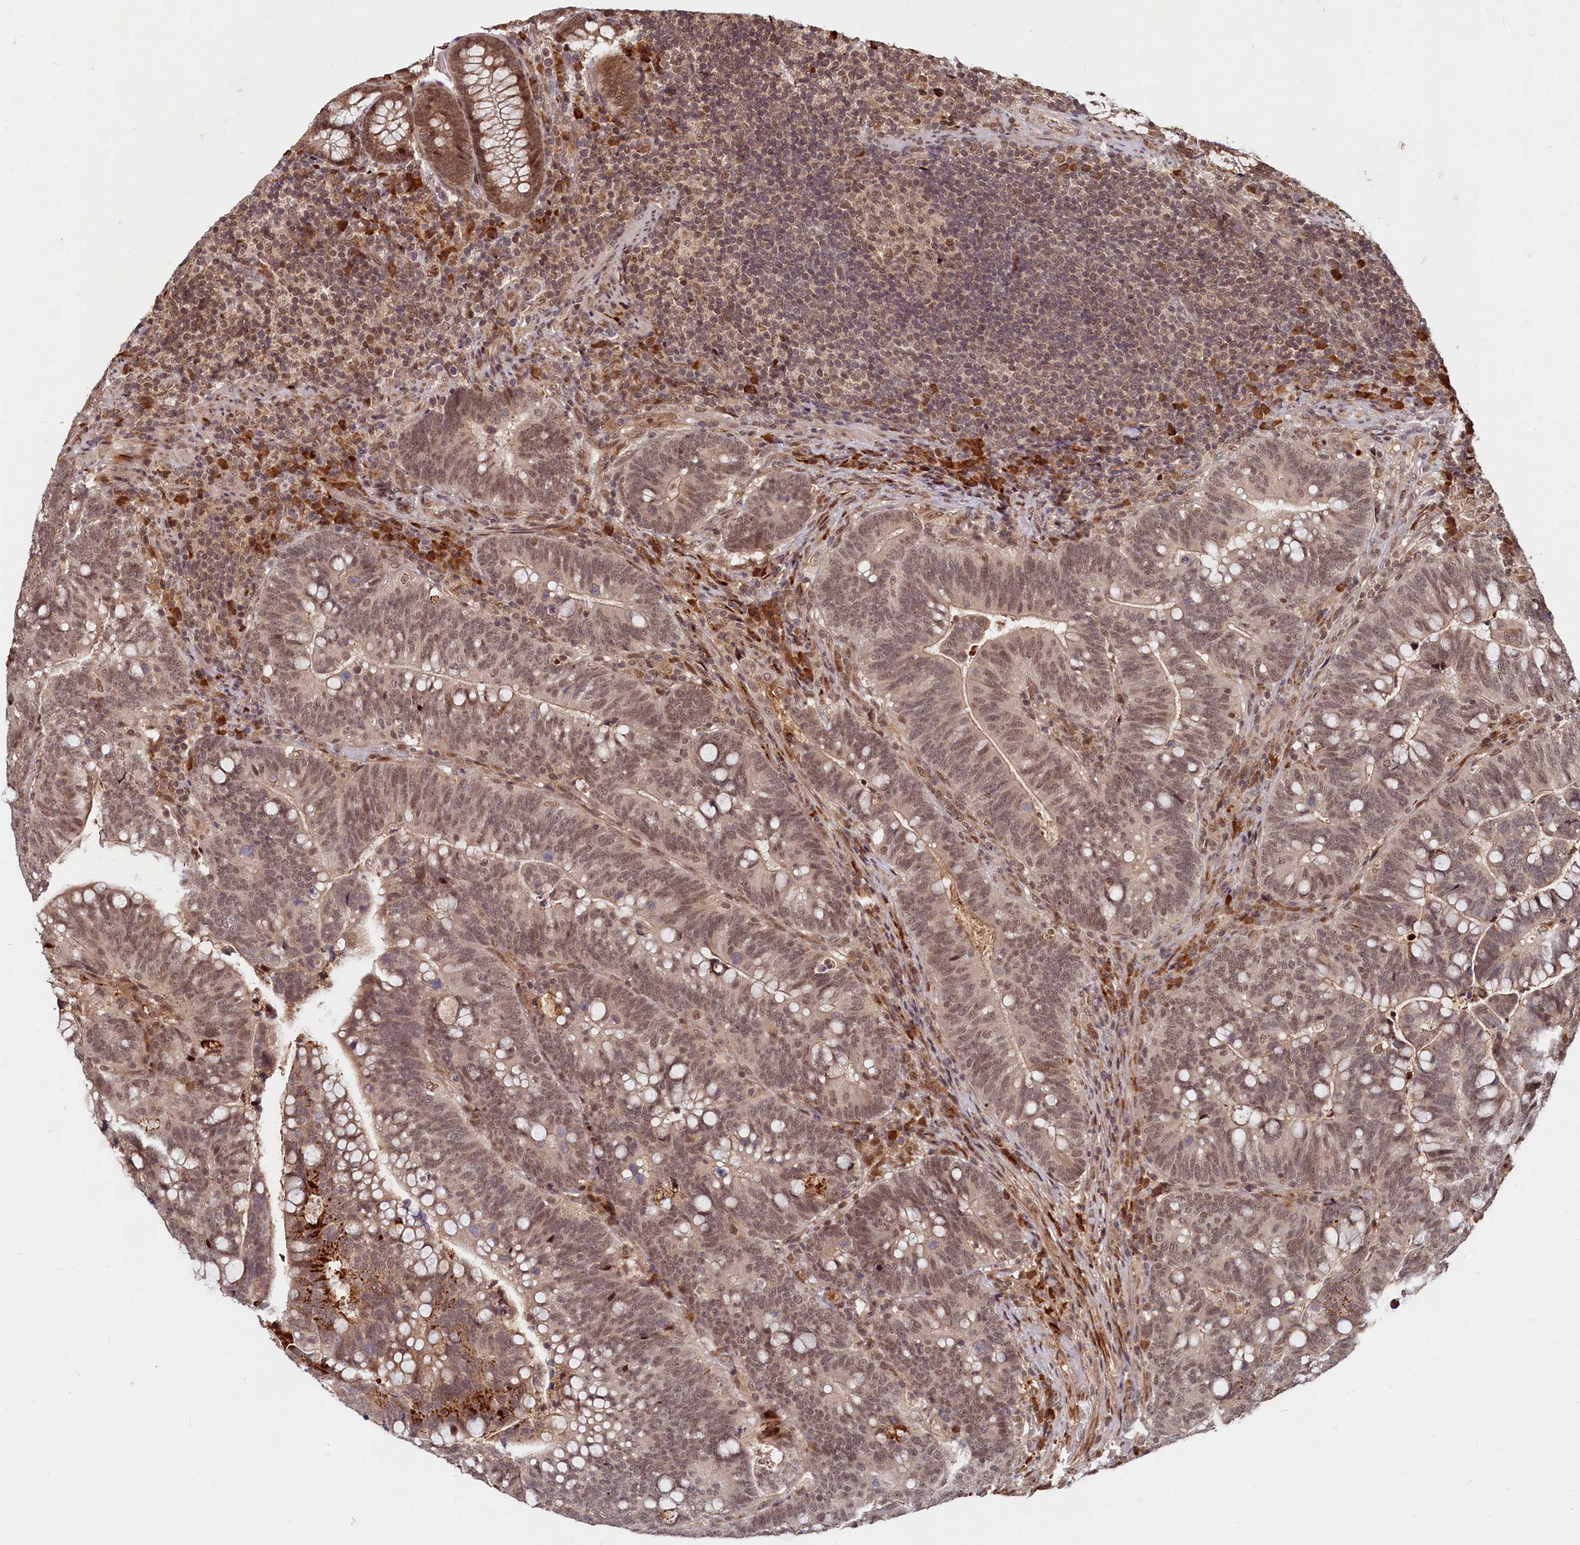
{"staining": {"intensity": "moderate", "quantity": ">75%", "location": "nuclear"}, "tissue": "colorectal cancer", "cell_type": "Tumor cells", "image_type": "cancer", "snomed": [{"axis": "morphology", "description": "Normal tissue, NOS"}, {"axis": "morphology", "description": "Adenocarcinoma, NOS"}, {"axis": "topography", "description": "Colon"}], "caption": "A medium amount of moderate nuclear staining is appreciated in about >75% of tumor cells in colorectal adenocarcinoma tissue.", "gene": "TRAPPC4", "patient": {"sex": "female", "age": 66}}